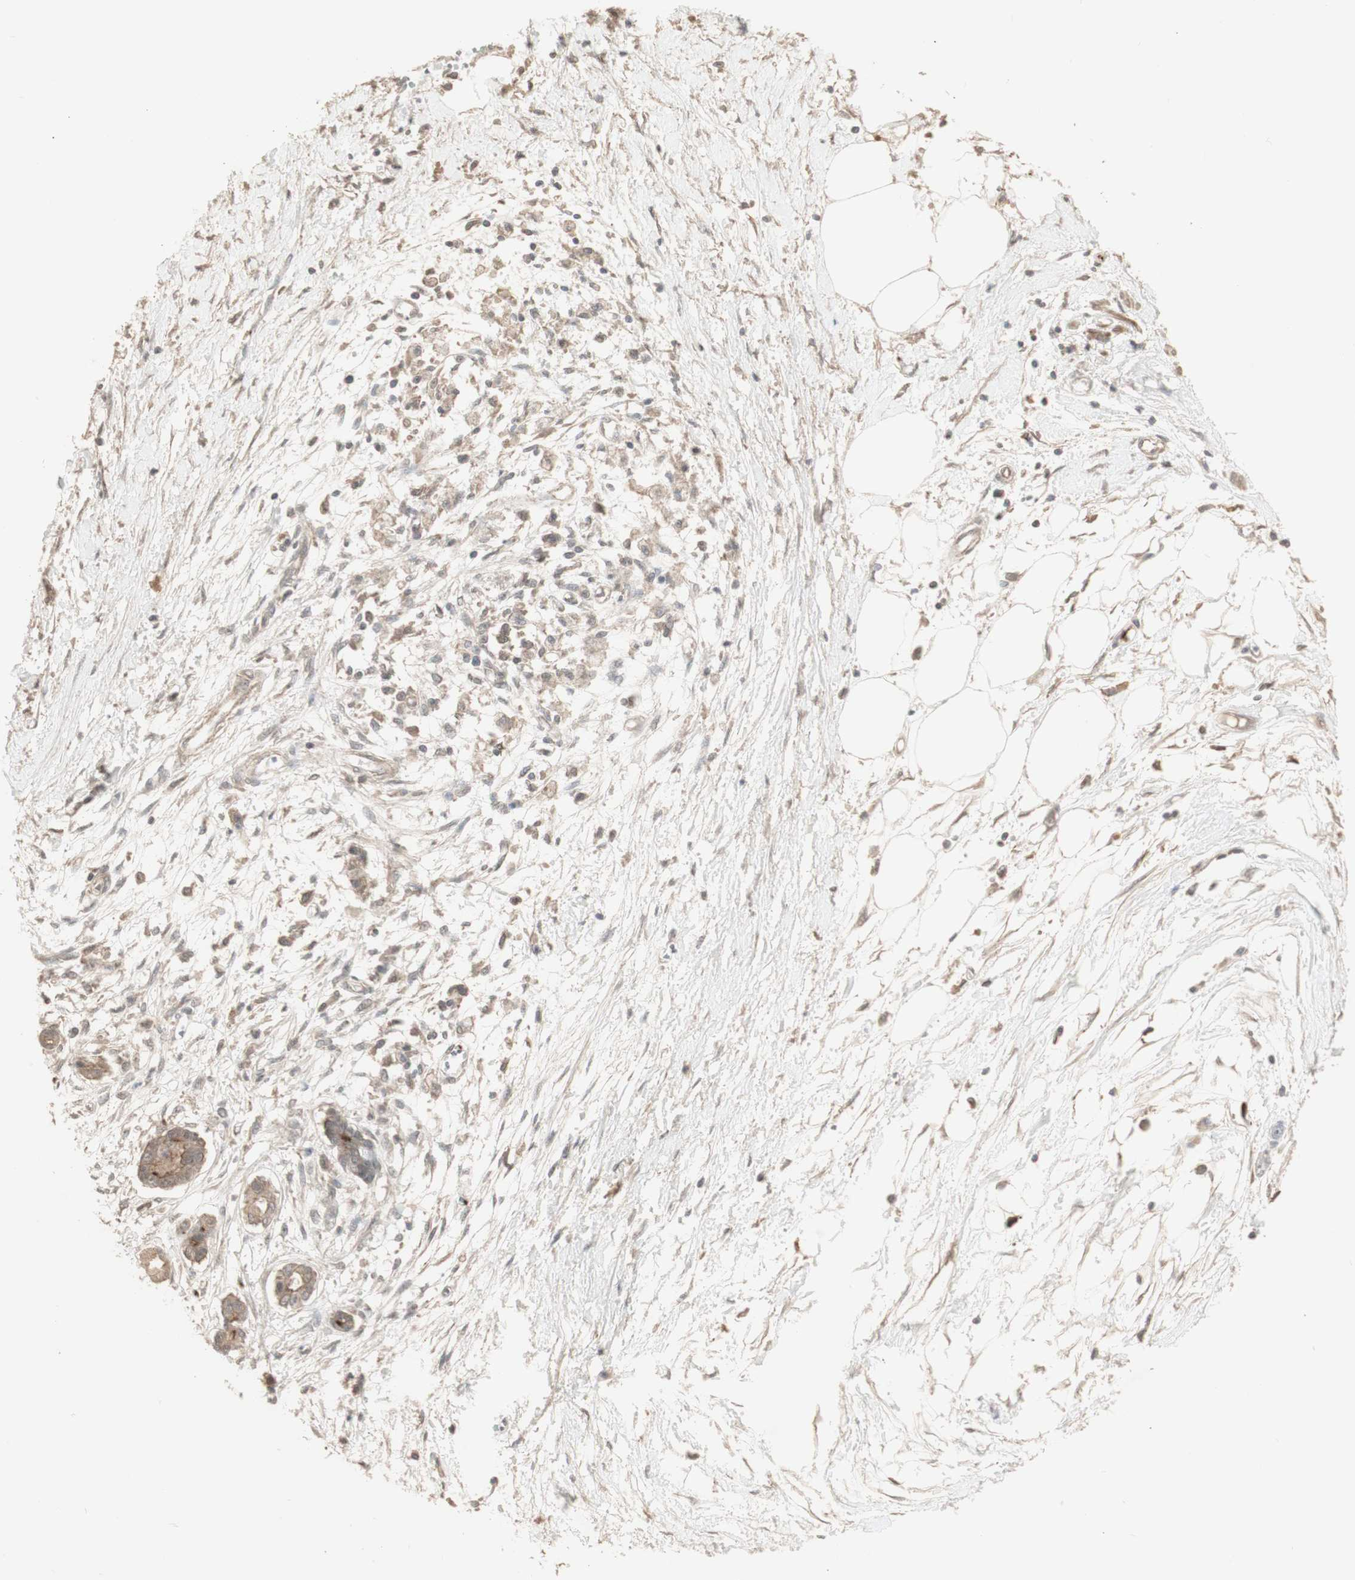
{"staining": {"intensity": "weak", "quantity": ">75%", "location": "cytoplasmic/membranous"}, "tissue": "pancreatic cancer", "cell_type": "Tumor cells", "image_type": "cancer", "snomed": [{"axis": "morphology", "description": "Adenocarcinoma, NOS"}, {"axis": "topography", "description": "Pancreas"}], "caption": "Pancreatic cancer (adenocarcinoma) stained with a protein marker reveals weak staining in tumor cells.", "gene": "ALOX12", "patient": {"sex": "male", "age": 56}}